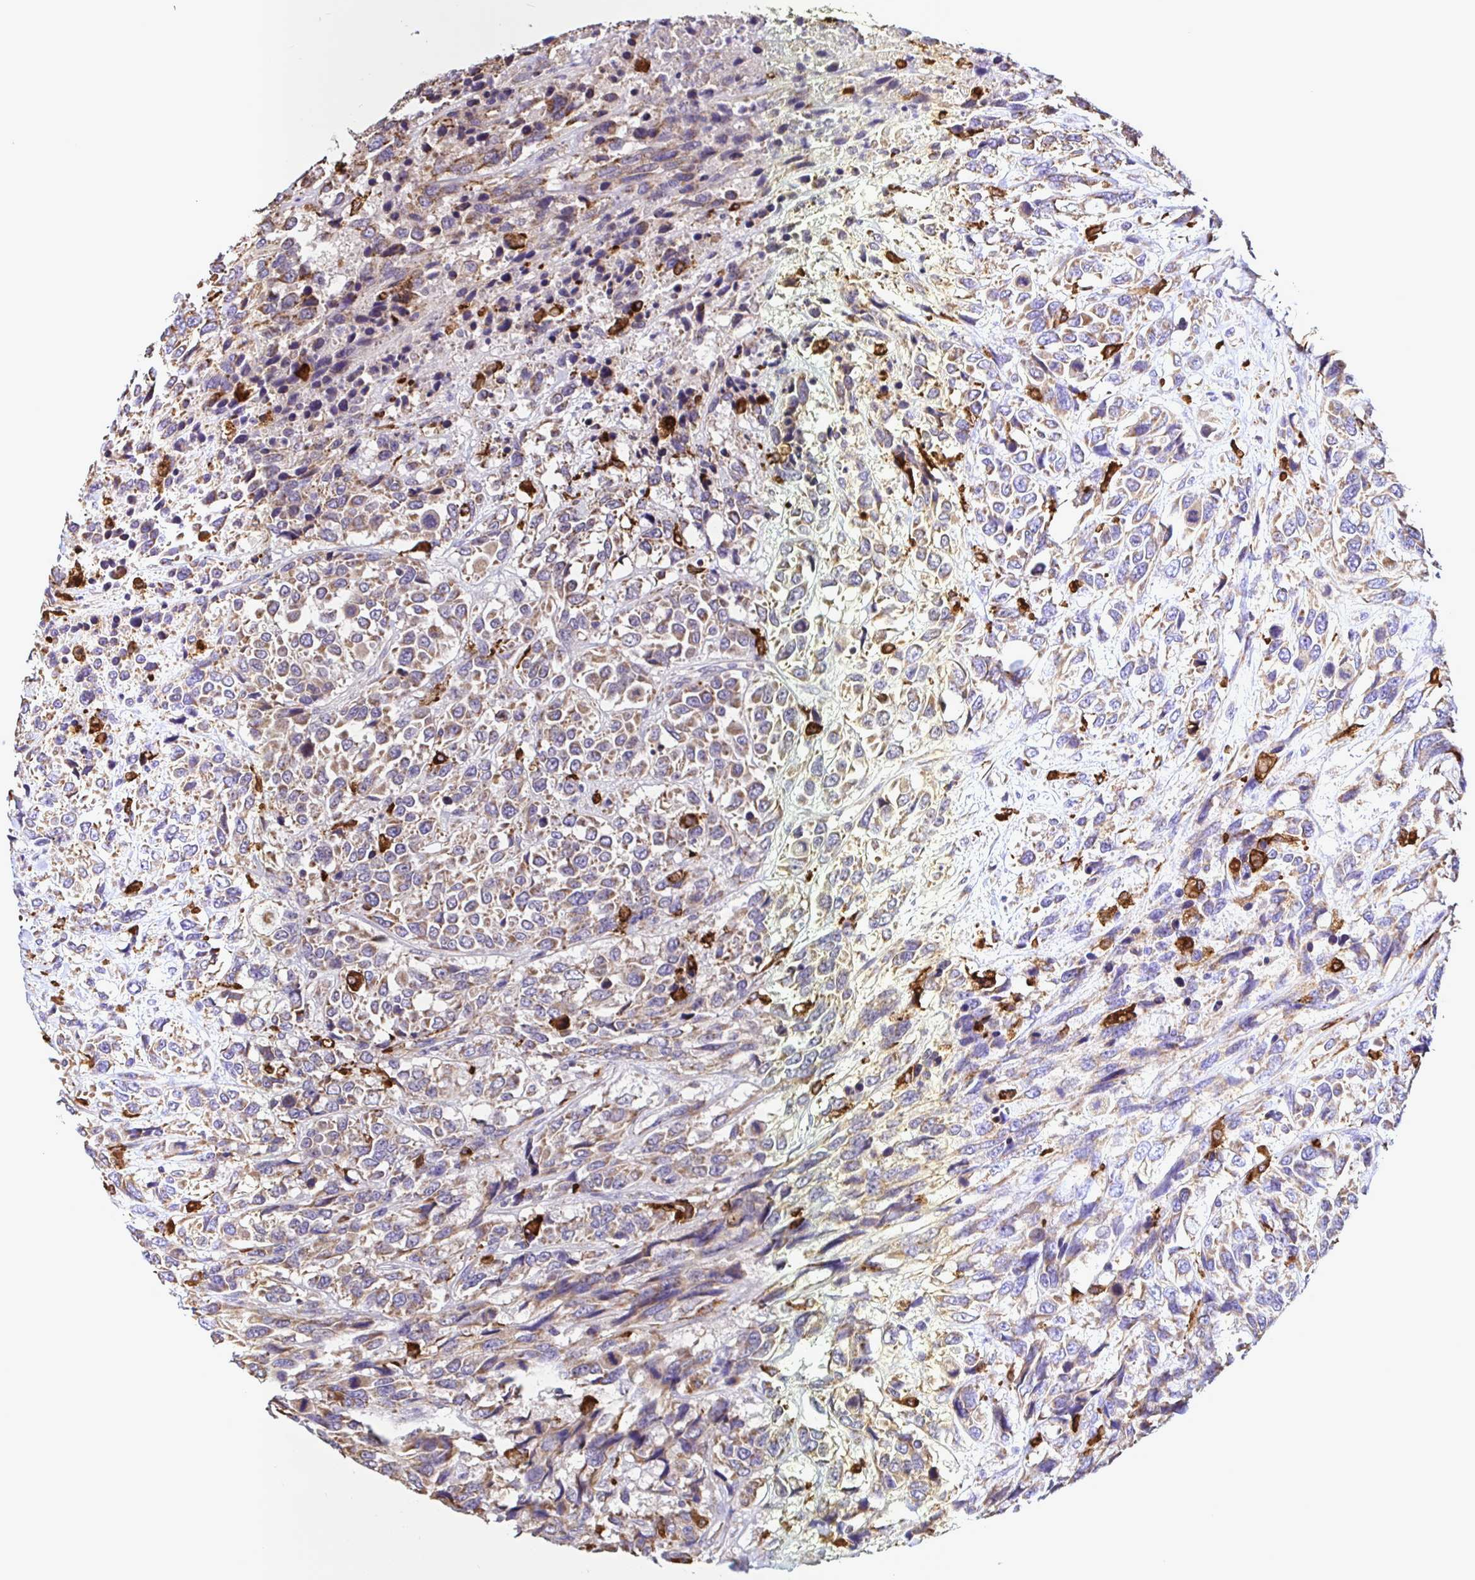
{"staining": {"intensity": "moderate", "quantity": ">75%", "location": "cytoplasmic/membranous"}, "tissue": "urothelial cancer", "cell_type": "Tumor cells", "image_type": "cancer", "snomed": [{"axis": "morphology", "description": "Urothelial carcinoma, High grade"}, {"axis": "topography", "description": "Urinary bladder"}], "caption": "Urothelial cancer tissue demonstrates moderate cytoplasmic/membranous positivity in about >75% of tumor cells, visualized by immunohistochemistry. (DAB (3,3'-diaminobenzidine) = brown stain, brightfield microscopy at high magnification).", "gene": "MSR1", "patient": {"sex": "female", "age": 70}}